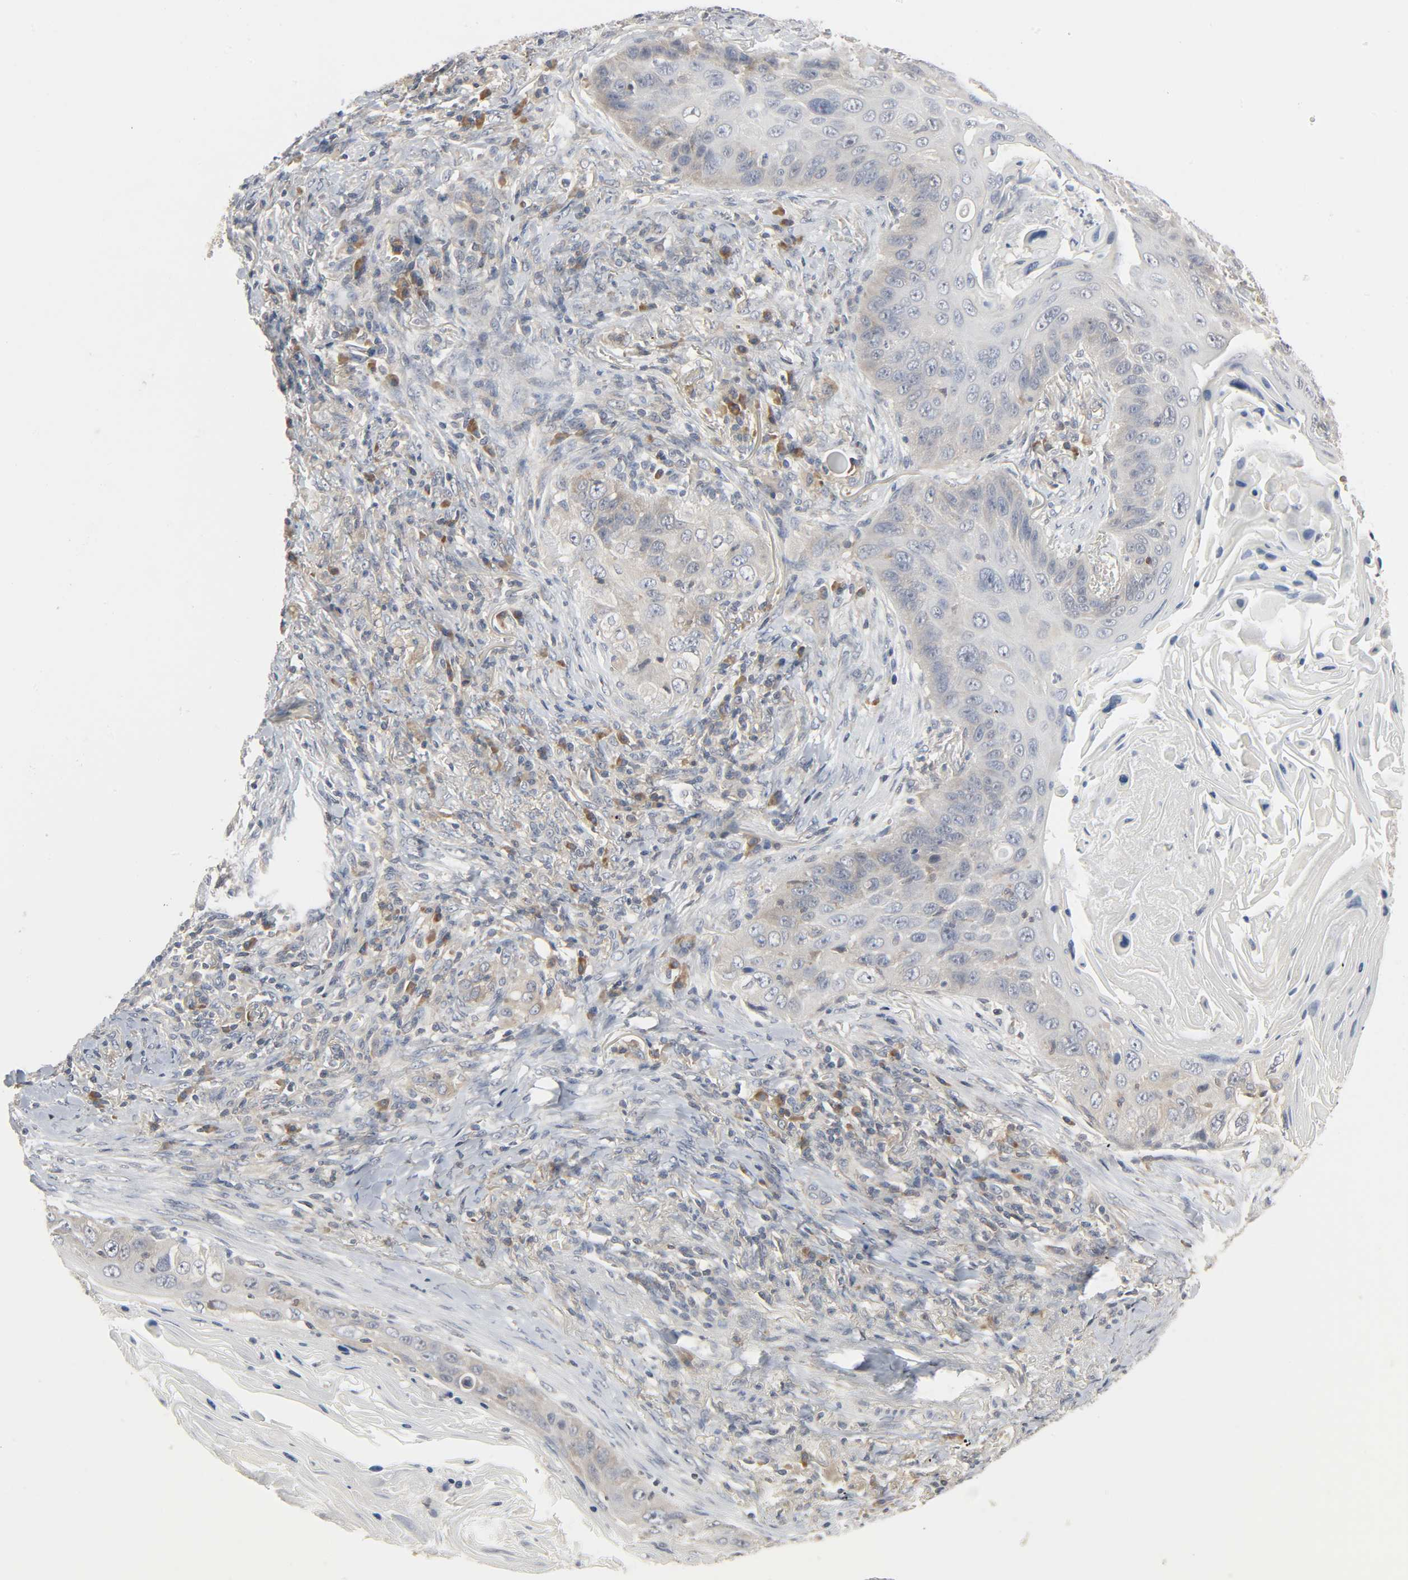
{"staining": {"intensity": "moderate", "quantity": "25%-75%", "location": "cytoplasmic/membranous"}, "tissue": "lung cancer", "cell_type": "Tumor cells", "image_type": "cancer", "snomed": [{"axis": "morphology", "description": "Squamous cell carcinoma, NOS"}, {"axis": "topography", "description": "Lung"}], "caption": "The photomicrograph demonstrates a brown stain indicating the presence of a protein in the cytoplasmic/membranous of tumor cells in lung cancer (squamous cell carcinoma).", "gene": "PLEKHA2", "patient": {"sex": "female", "age": 67}}